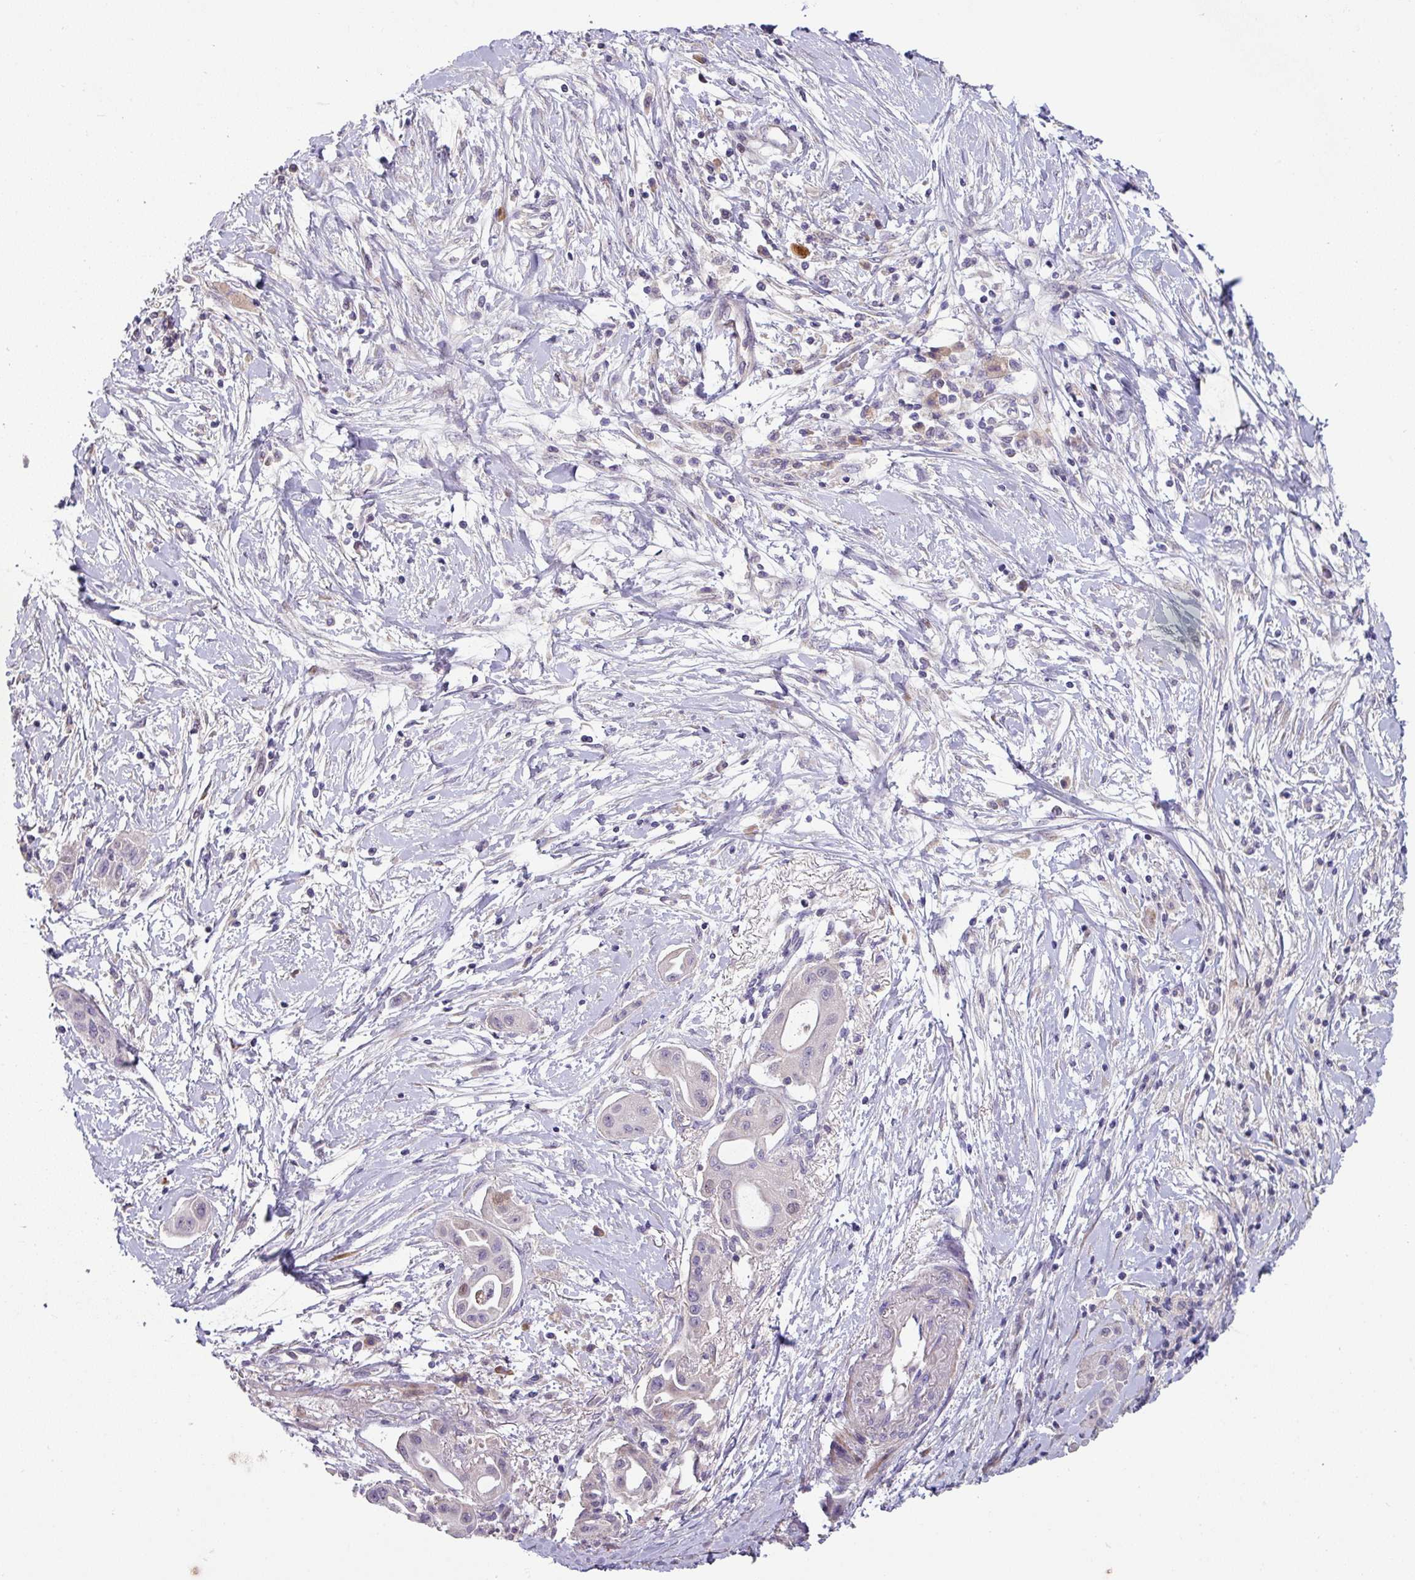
{"staining": {"intensity": "negative", "quantity": "none", "location": "none"}, "tissue": "pancreatic cancer", "cell_type": "Tumor cells", "image_type": "cancer", "snomed": [{"axis": "morphology", "description": "Adenocarcinoma, NOS"}, {"axis": "topography", "description": "Pancreas"}], "caption": "This is an IHC micrograph of pancreatic cancer (adenocarcinoma). There is no expression in tumor cells.", "gene": "KLHL3", "patient": {"sex": "male", "age": 68}}